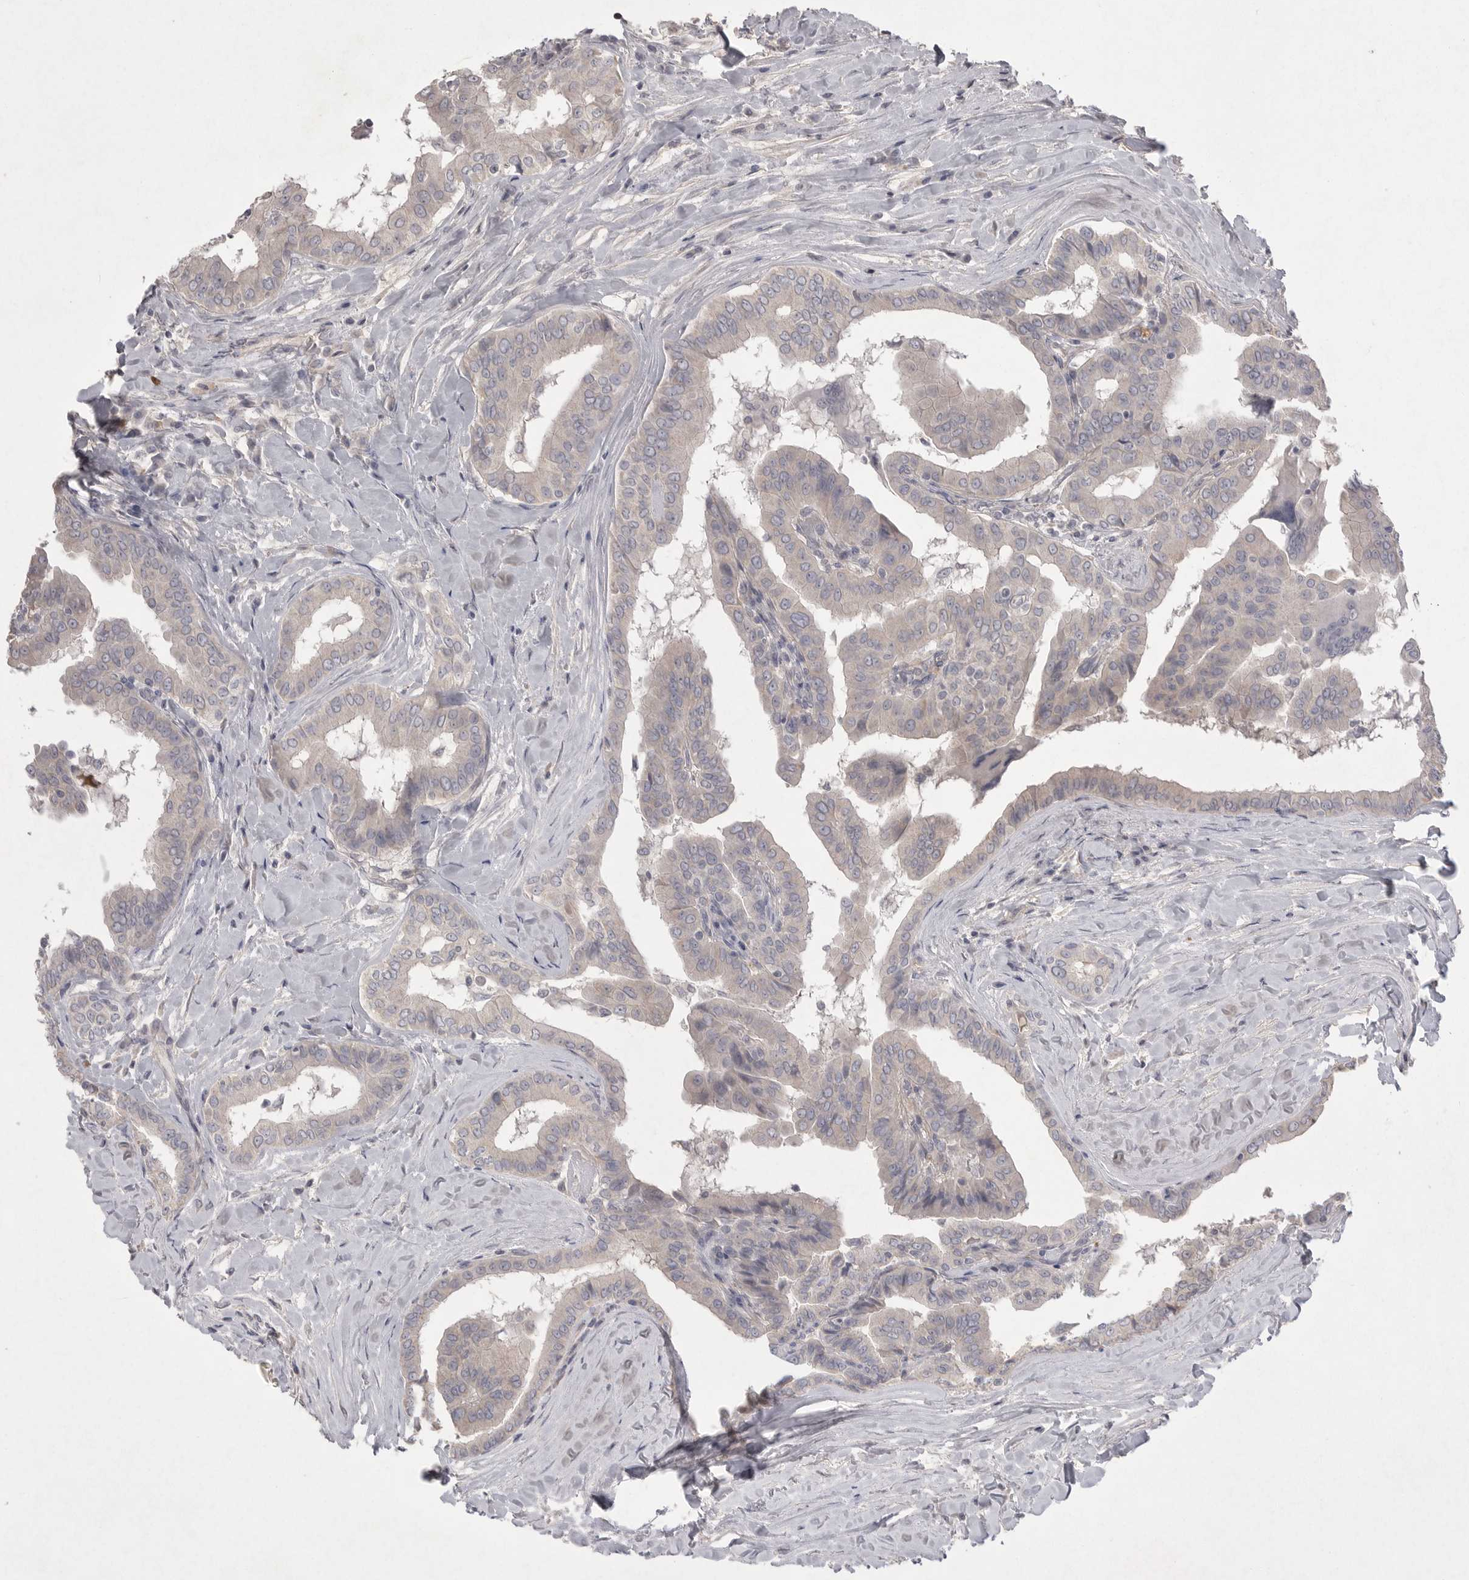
{"staining": {"intensity": "negative", "quantity": "none", "location": "none"}, "tissue": "thyroid cancer", "cell_type": "Tumor cells", "image_type": "cancer", "snomed": [{"axis": "morphology", "description": "Papillary adenocarcinoma, NOS"}, {"axis": "topography", "description": "Thyroid gland"}], "caption": "Protein analysis of thyroid cancer demonstrates no significant staining in tumor cells. (DAB immunohistochemistry, high magnification).", "gene": "VANGL2", "patient": {"sex": "male", "age": 33}}